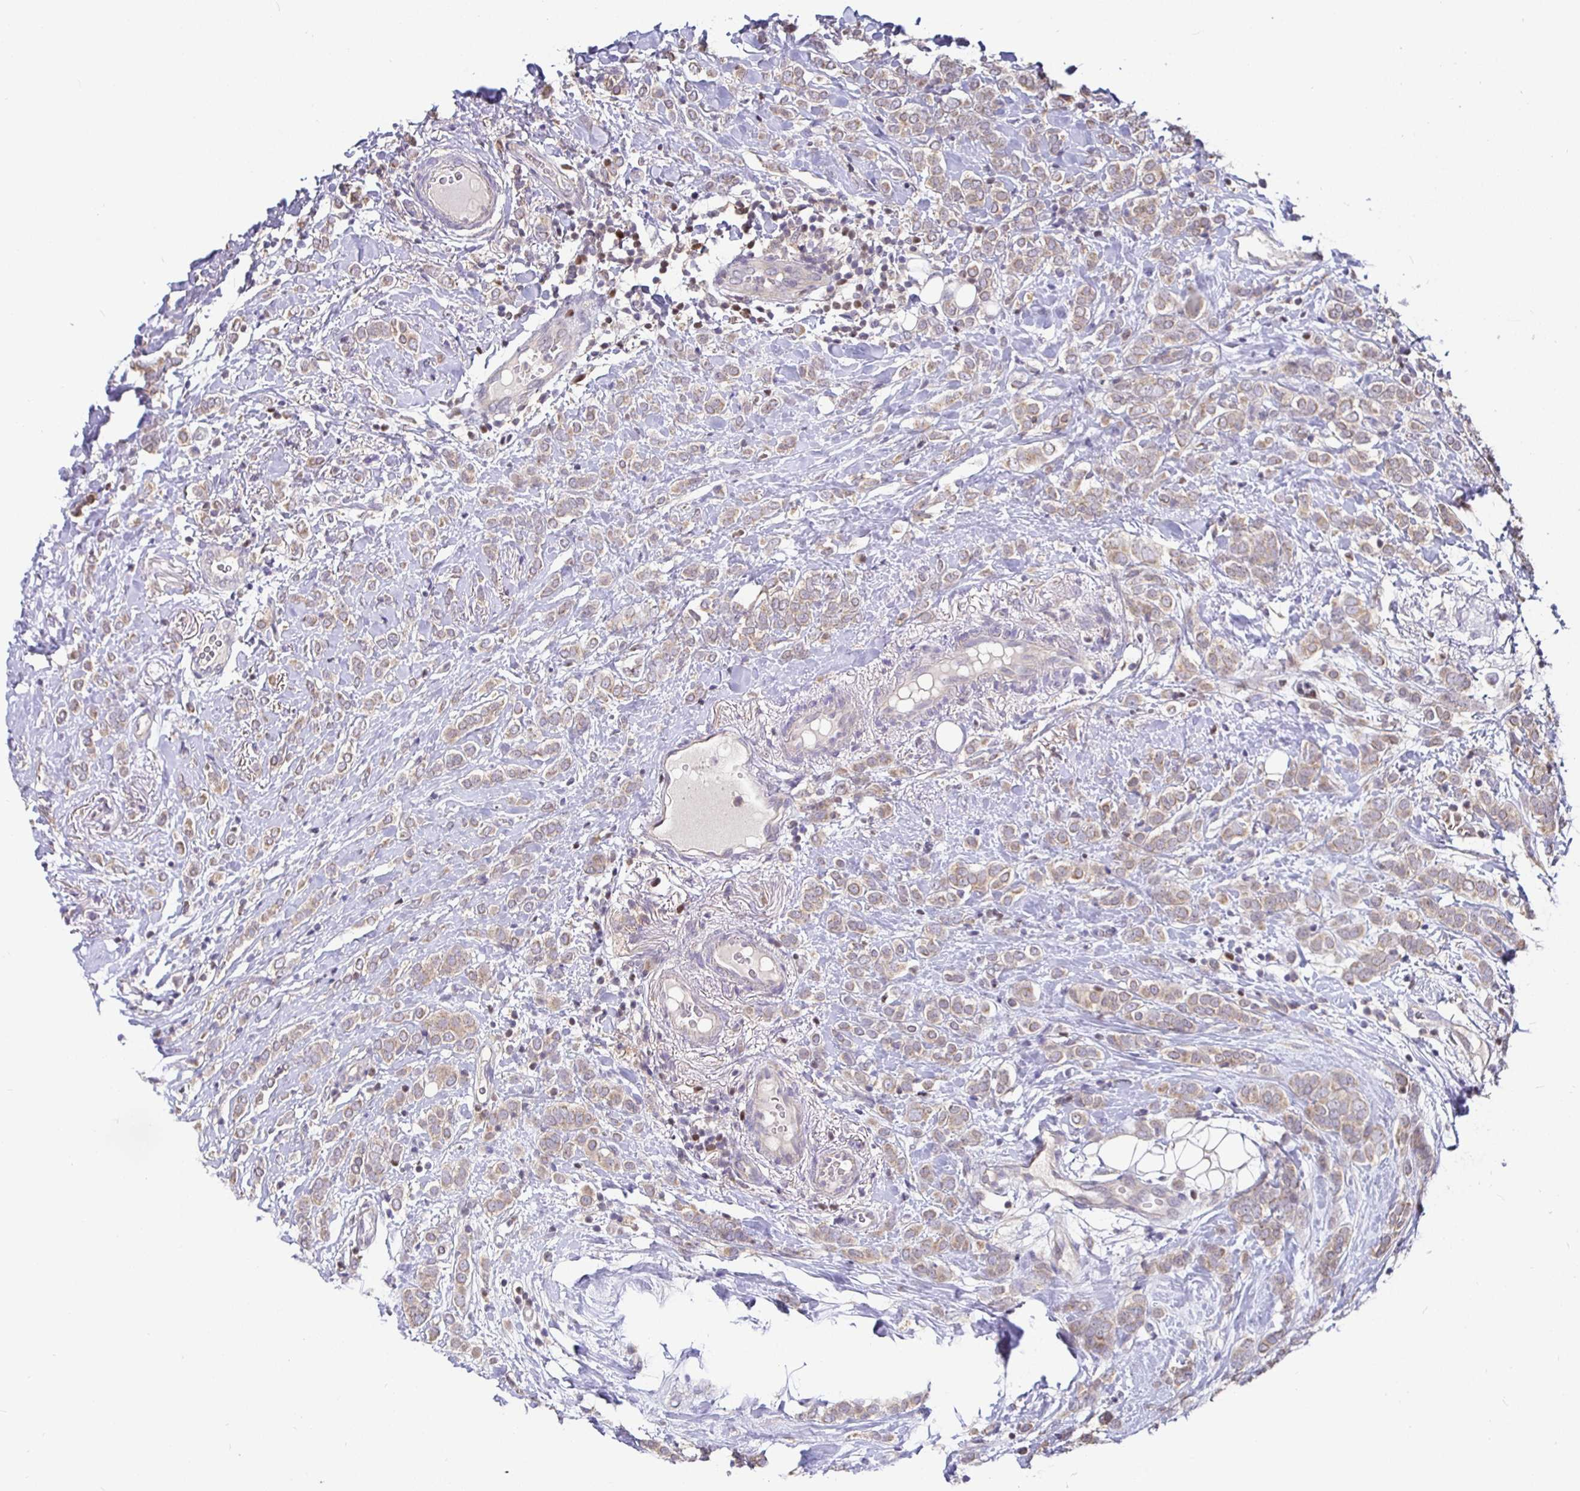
{"staining": {"intensity": "weak", "quantity": ">75%", "location": "cytoplasmic/membranous"}, "tissue": "breast cancer", "cell_type": "Tumor cells", "image_type": "cancer", "snomed": [{"axis": "morphology", "description": "Lobular carcinoma"}, {"axis": "topography", "description": "Breast"}], "caption": "Tumor cells show low levels of weak cytoplasmic/membranous positivity in approximately >75% of cells in human lobular carcinoma (breast).", "gene": "SATB1", "patient": {"sex": "female", "age": 49}}